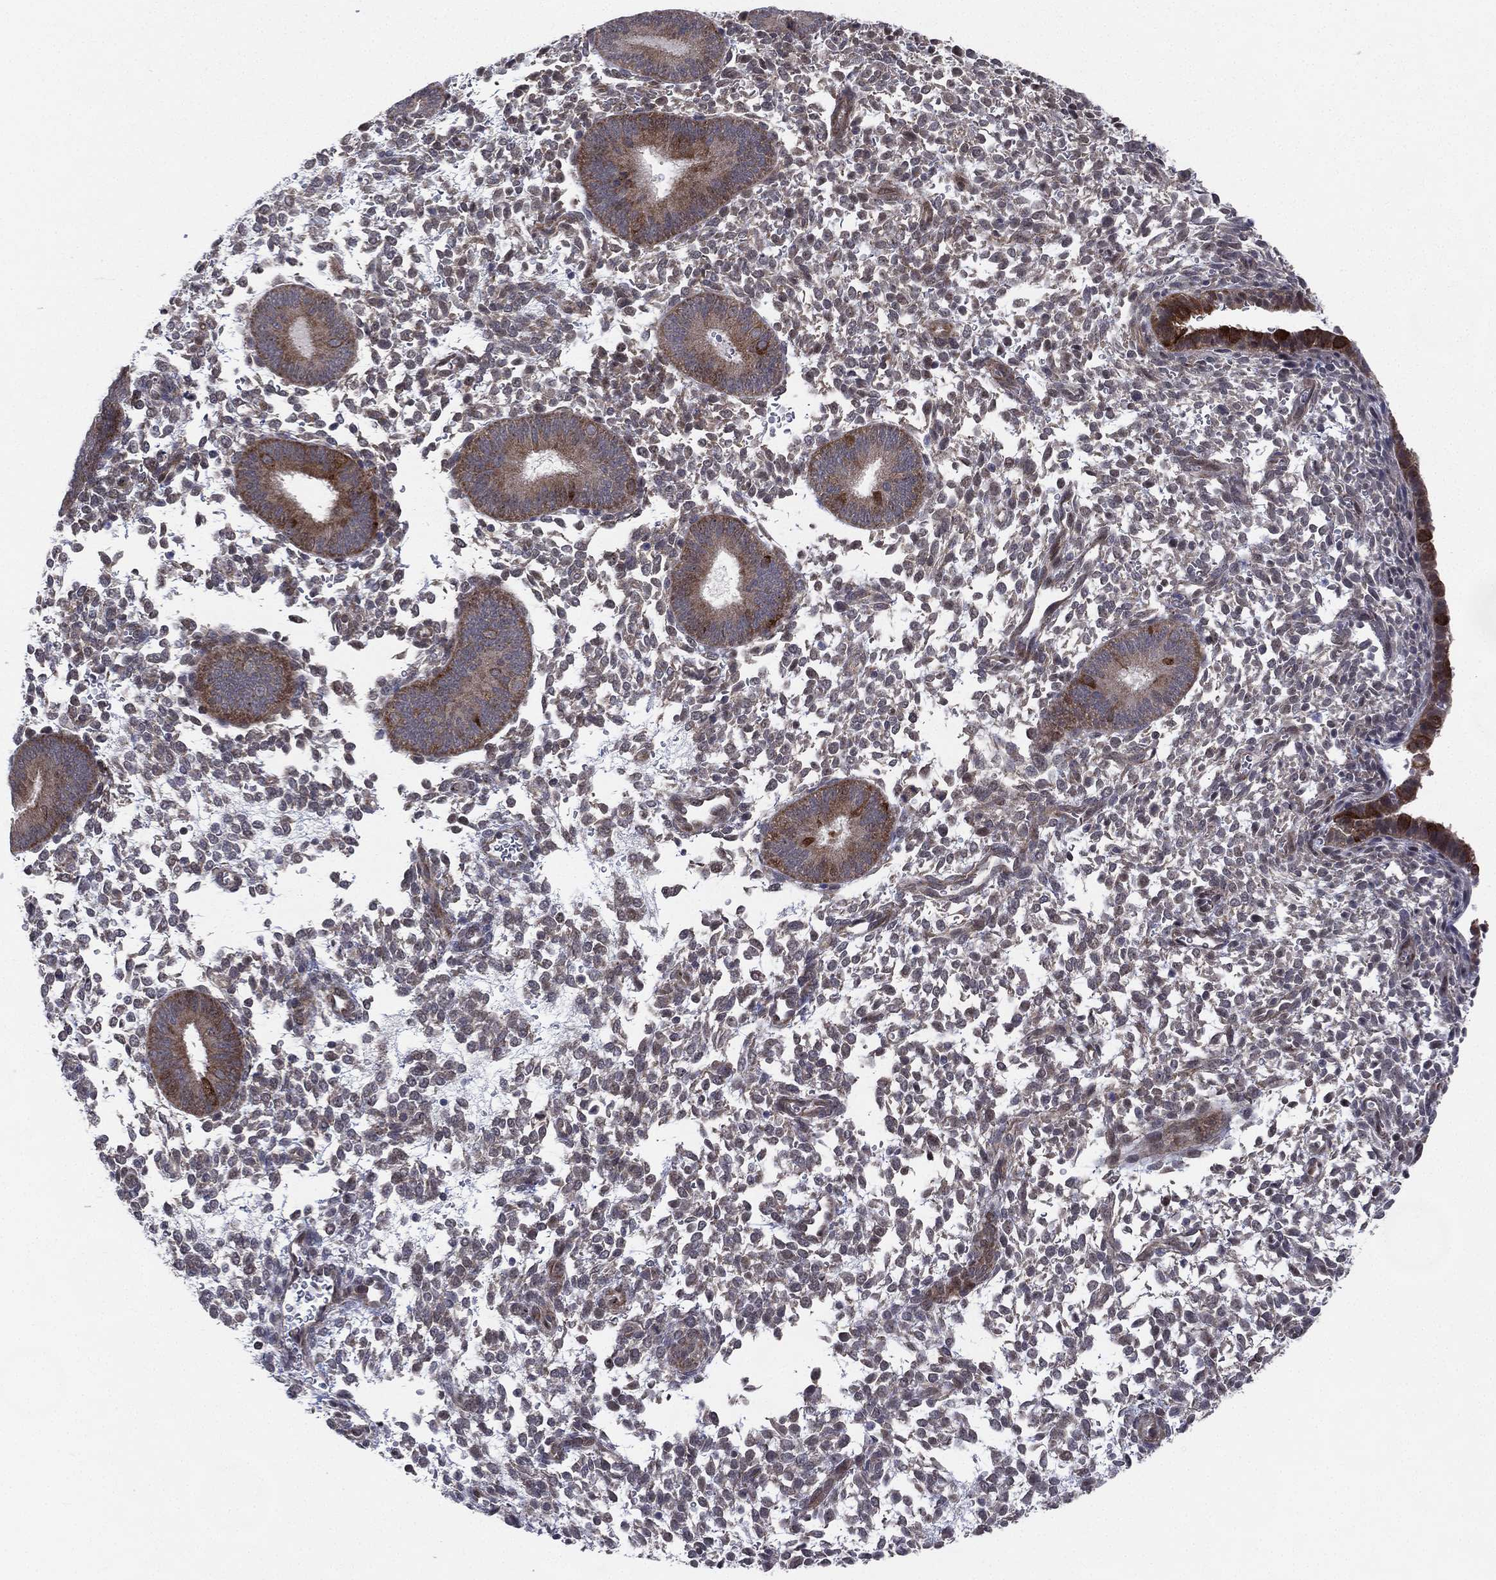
{"staining": {"intensity": "weak", "quantity": "<25%", "location": "cytoplasmic/membranous"}, "tissue": "endometrium", "cell_type": "Cells in endometrial stroma", "image_type": "normal", "snomed": [{"axis": "morphology", "description": "Normal tissue, NOS"}, {"axis": "topography", "description": "Endometrium"}], "caption": "Cells in endometrial stroma show no significant positivity in normal endometrium.", "gene": "KAT14", "patient": {"sex": "female", "age": 39}}